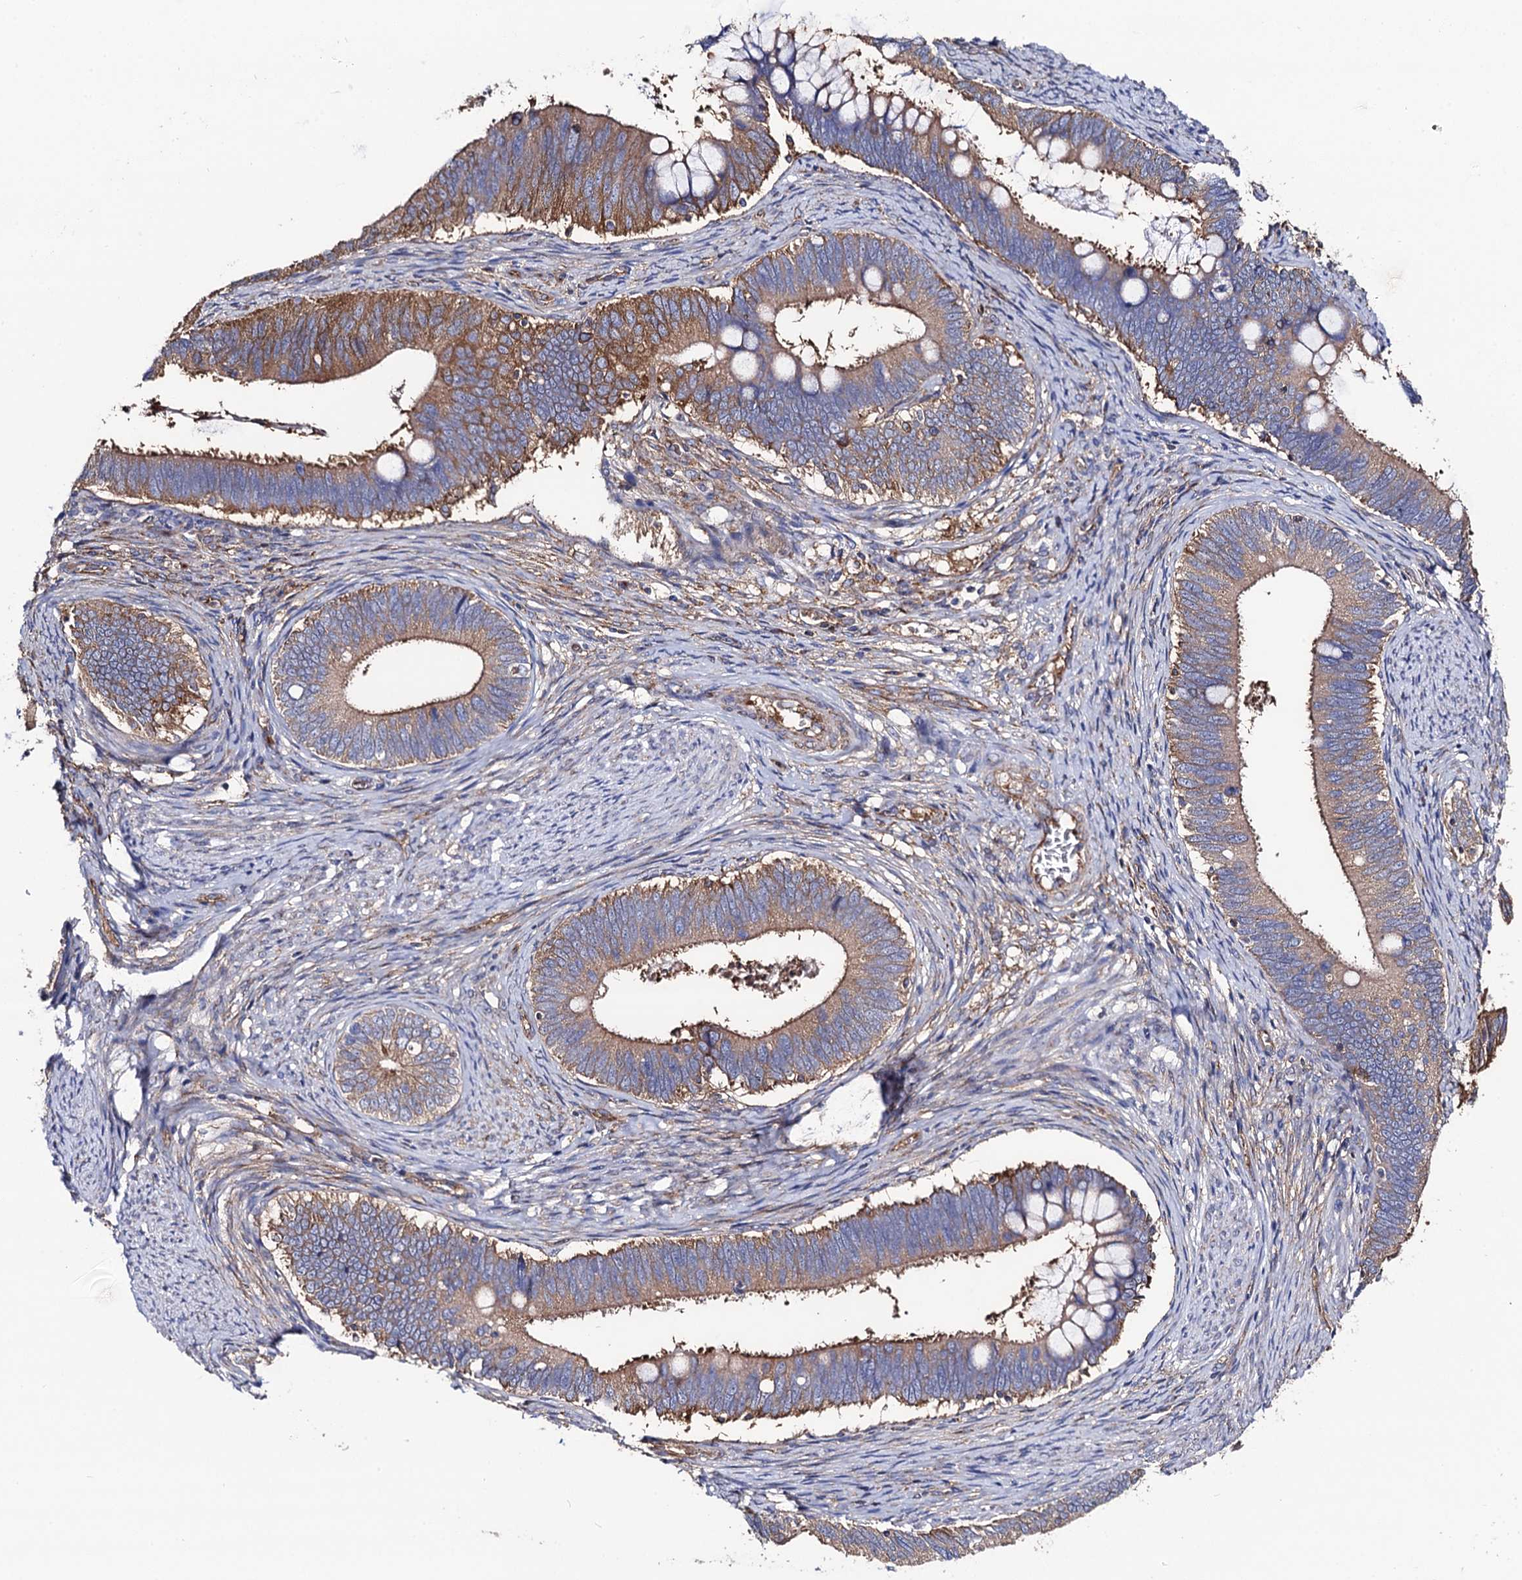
{"staining": {"intensity": "moderate", "quantity": "25%-75%", "location": "cytoplasmic/membranous"}, "tissue": "cervical cancer", "cell_type": "Tumor cells", "image_type": "cancer", "snomed": [{"axis": "morphology", "description": "Adenocarcinoma, NOS"}, {"axis": "topography", "description": "Cervix"}], "caption": "The photomicrograph reveals a brown stain indicating the presence of a protein in the cytoplasmic/membranous of tumor cells in cervical cancer.", "gene": "DYDC1", "patient": {"sex": "female", "age": 42}}